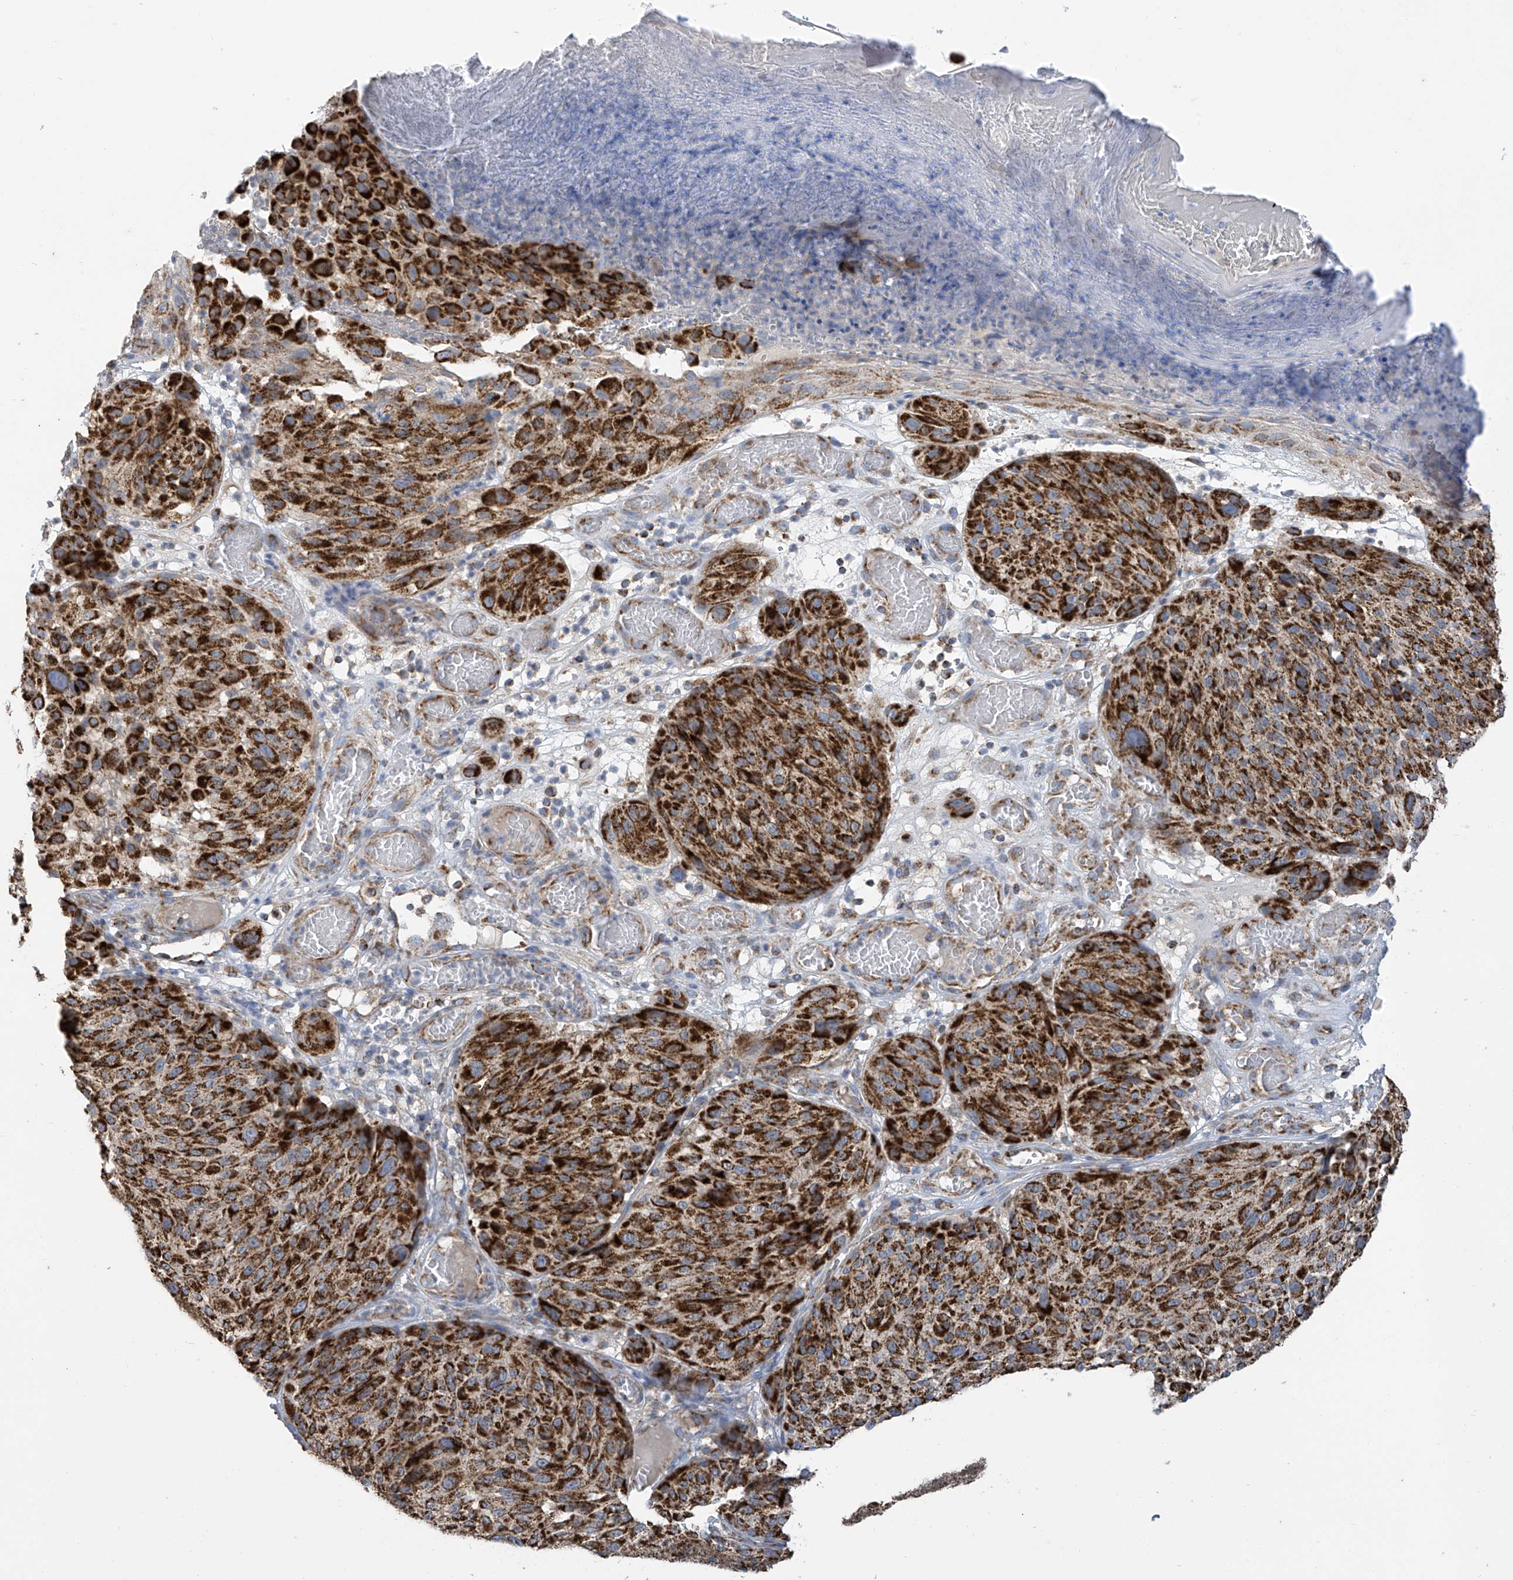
{"staining": {"intensity": "strong", "quantity": ">75%", "location": "cytoplasmic/membranous"}, "tissue": "melanoma", "cell_type": "Tumor cells", "image_type": "cancer", "snomed": [{"axis": "morphology", "description": "Malignant melanoma, NOS"}, {"axis": "topography", "description": "Skin"}], "caption": "Immunohistochemical staining of human malignant melanoma displays high levels of strong cytoplasmic/membranous protein positivity in about >75% of tumor cells. (Stains: DAB (3,3'-diaminobenzidine) in brown, nuclei in blue, Microscopy: brightfield microscopy at high magnification).", "gene": "PNPT1", "patient": {"sex": "male", "age": 83}}